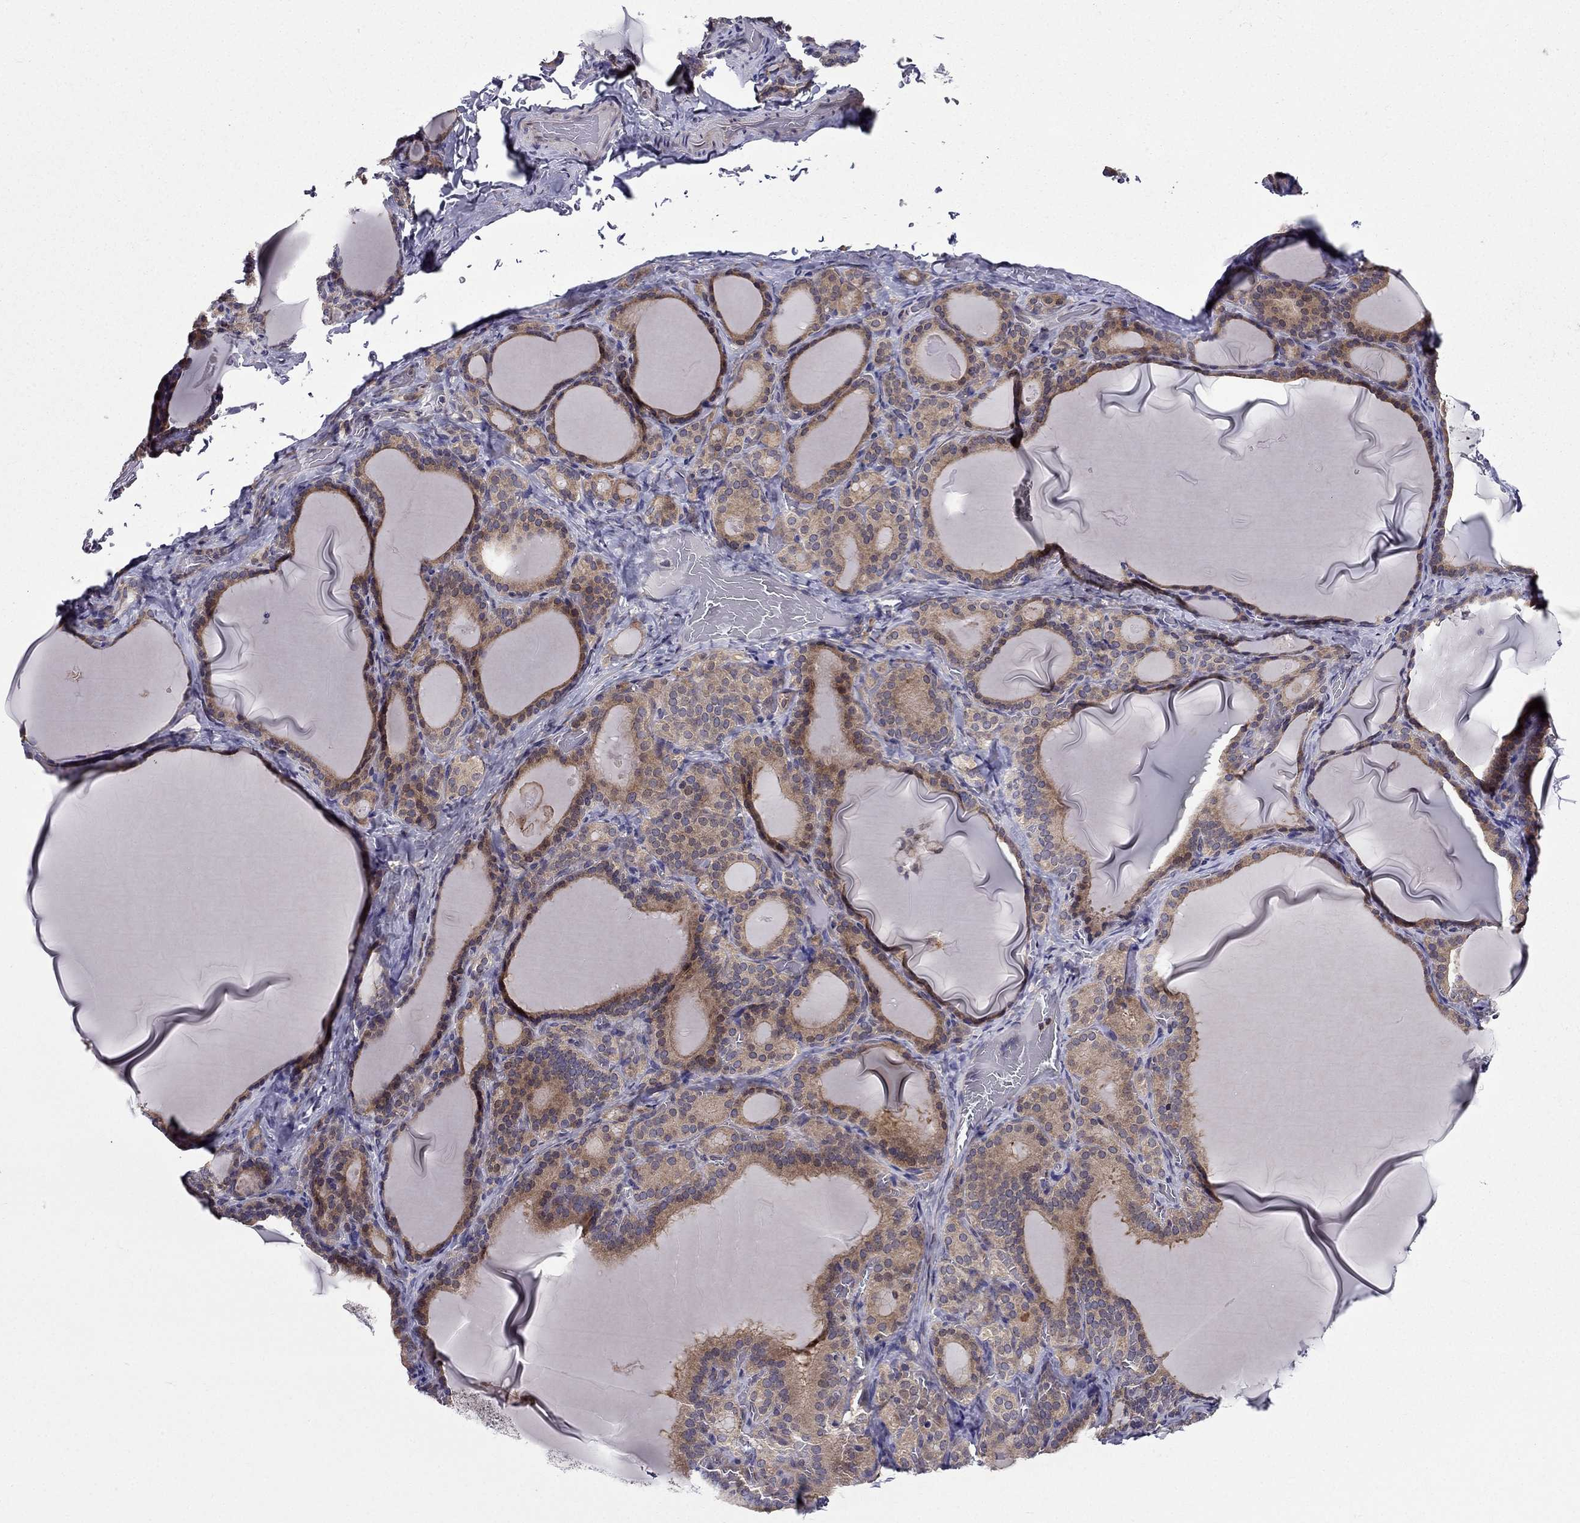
{"staining": {"intensity": "moderate", "quantity": "25%-75%", "location": "cytoplasmic/membranous"}, "tissue": "thyroid gland", "cell_type": "Glandular cells", "image_type": "normal", "snomed": [{"axis": "morphology", "description": "Normal tissue, NOS"}, {"axis": "morphology", "description": "Hyperplasia, NOS"}, {"axis": "topography", "description": "Thyroid gland"}], "caption": "Glandular cells show medium levels of moderate cytoplasmic/membranous staining in approximately 25%-75% of cells in normal thyroid gland.", "gene": "ARHGEF28", "patient": {"sex": "female", "age": 27}}